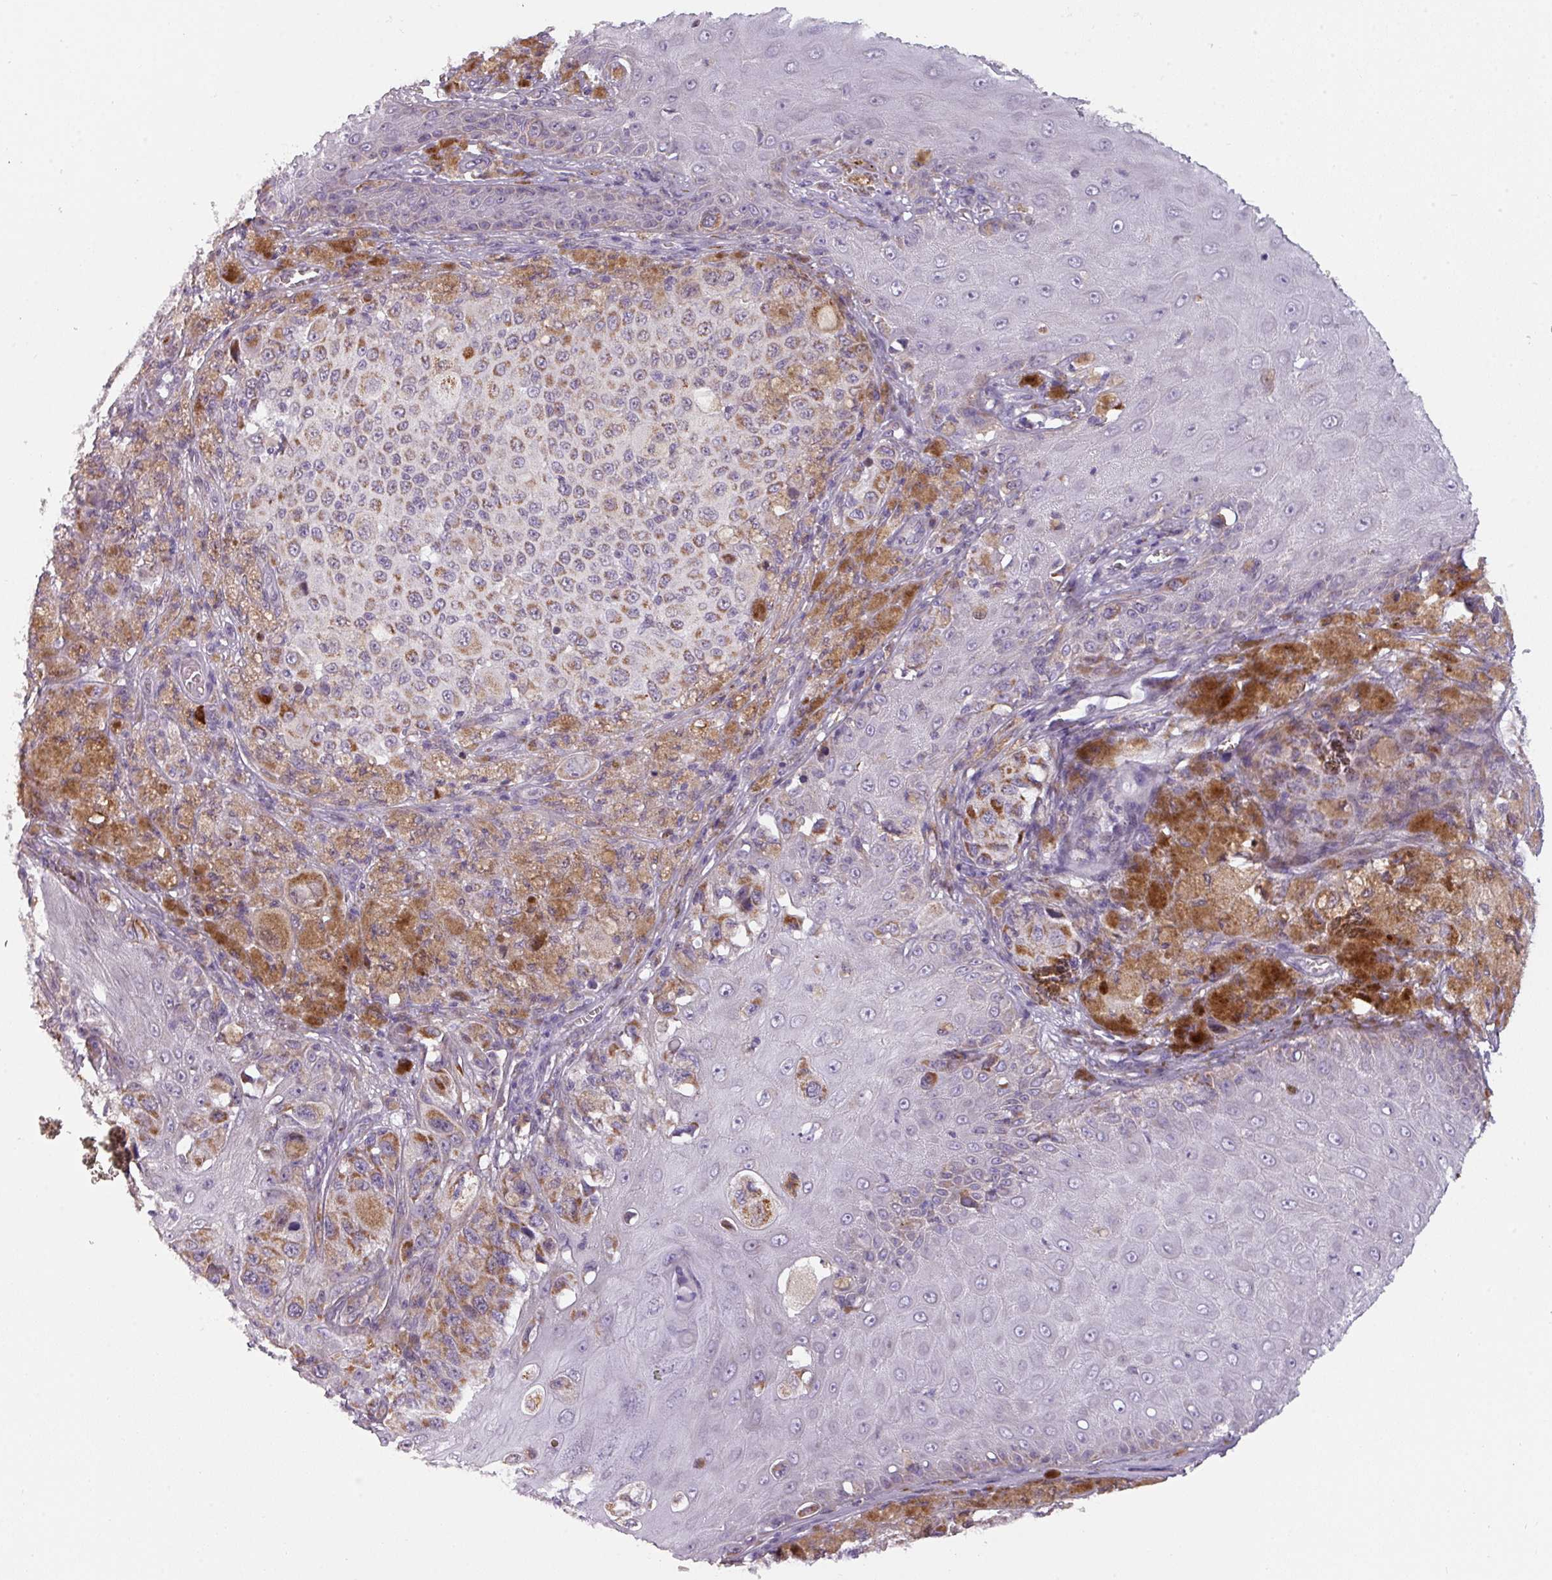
{"staining": {"intensity": "moderate", "quantity": "25%-75%", "location": "cytoplasmic/membranous"}, "tissue": "melanoma", "cell_type": "Tumor cells", "image_type": "cancer", "snomed": [{"axis": "morphology", "description": "Malignant melanoma, NOS"}, {"axis": "topography", "description": "Skin"}], "caption": "The image shows immunohistochemical staining of malignant melanoma. There is moderate cytoplasmic/membranous staining is present in about 25%-75% of tumor cells. (Brightfield microscopy of DAB IHC at high magnification).", "gene": "C2orf68", "patient": {"sex": "female", "age": 63}}